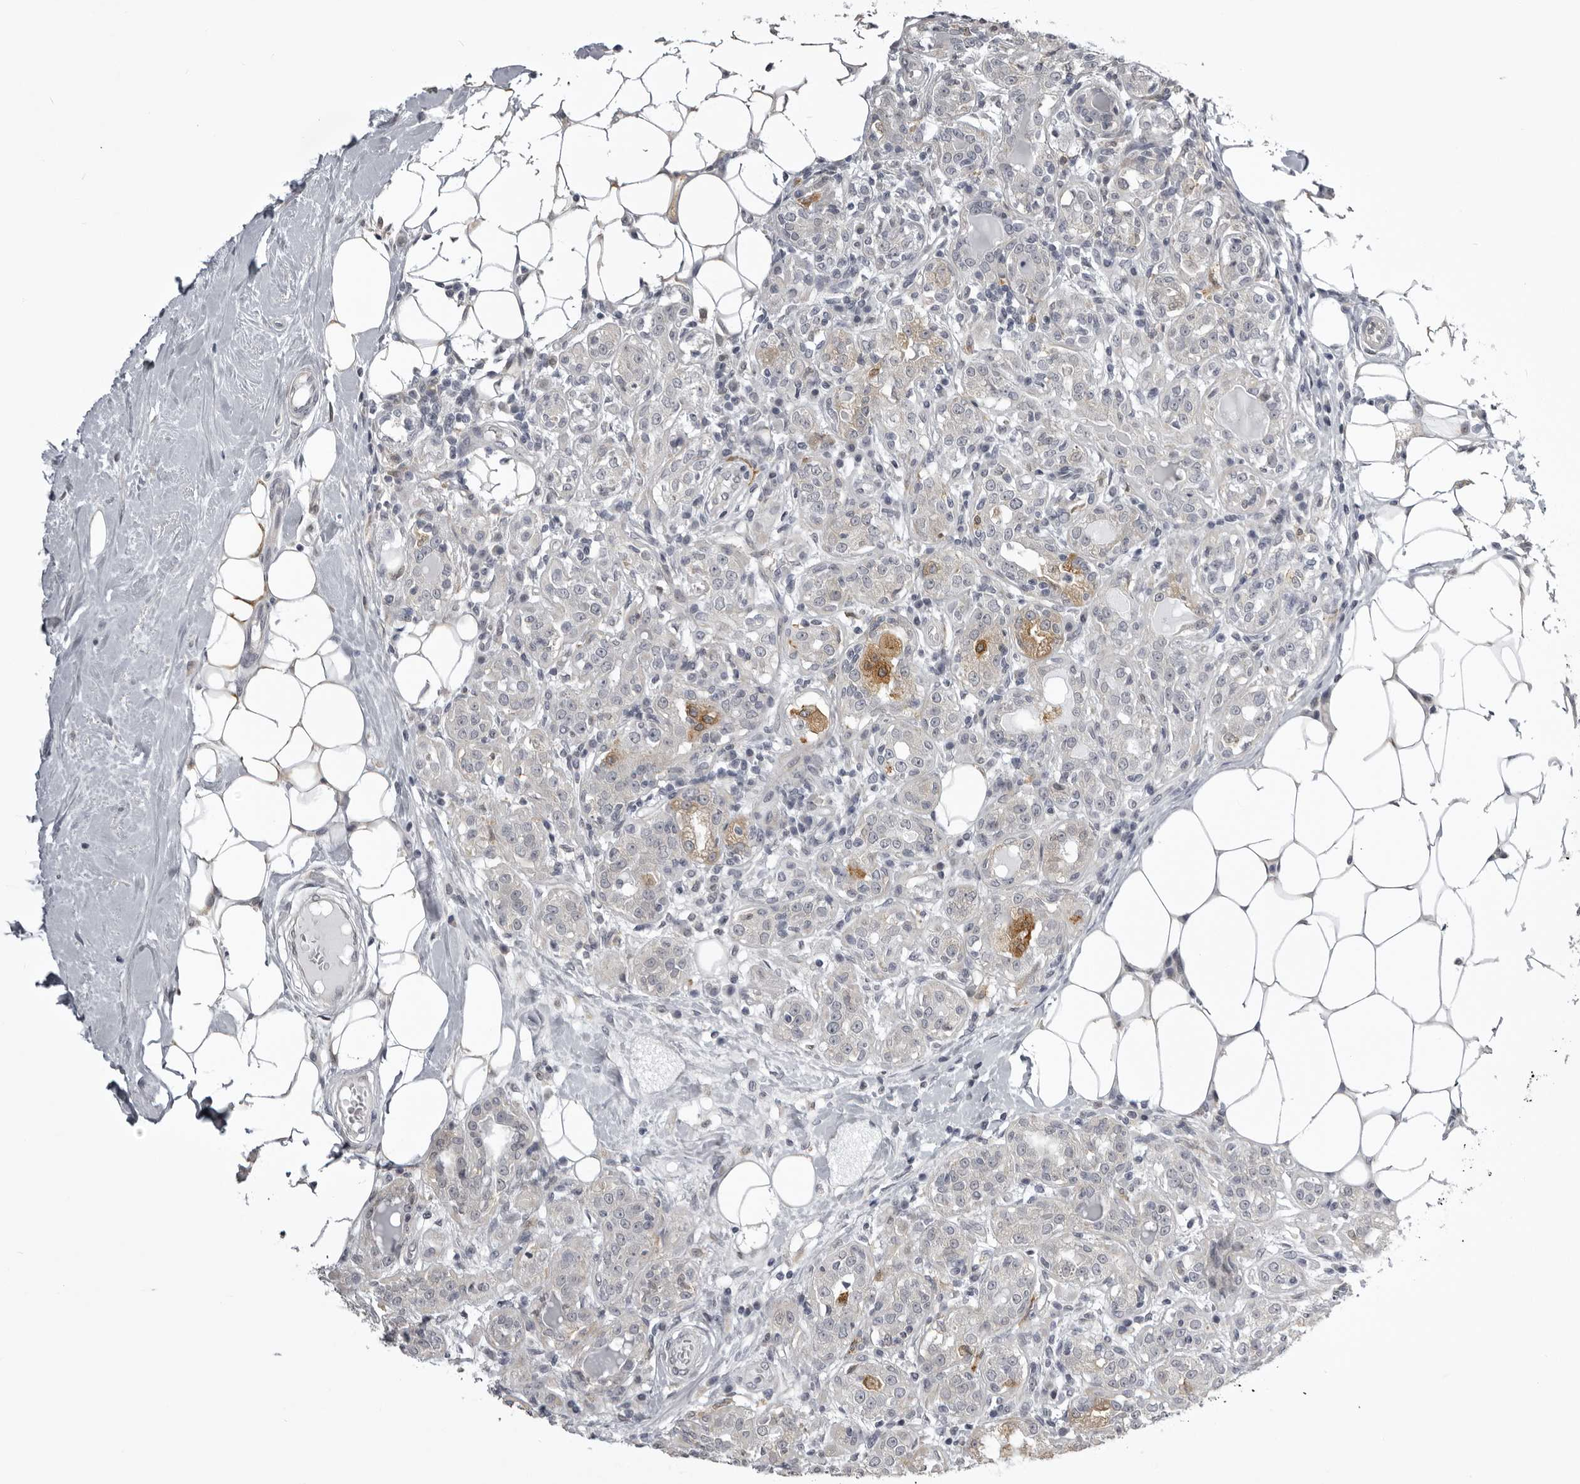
{"staining": {"intensity": "moderate", "quantity": "<25%", "location": "cytoplasmic/membranous"}, "tissue": "breast cancer", "cell_type": "Tumor cells", "image_type": "cancer", "snomed": [{"axis": "morphology", "description": "Duct carcinoma"}, {"axis": "topography", "description": "Breast"}], "caption": "An IHC micrograph of tumor tissue is shown. Protein staining in brown labels moderate cytoplasmic/membranous positivity in breast cancer within tumor cells. The protein of interest is stained brown, and the nuclei are stained in blue (DAB IHC with brightfield microscopy, high magnification).", "gene": "NCEH1", "patient": {"sex": "female", "age": 27}}